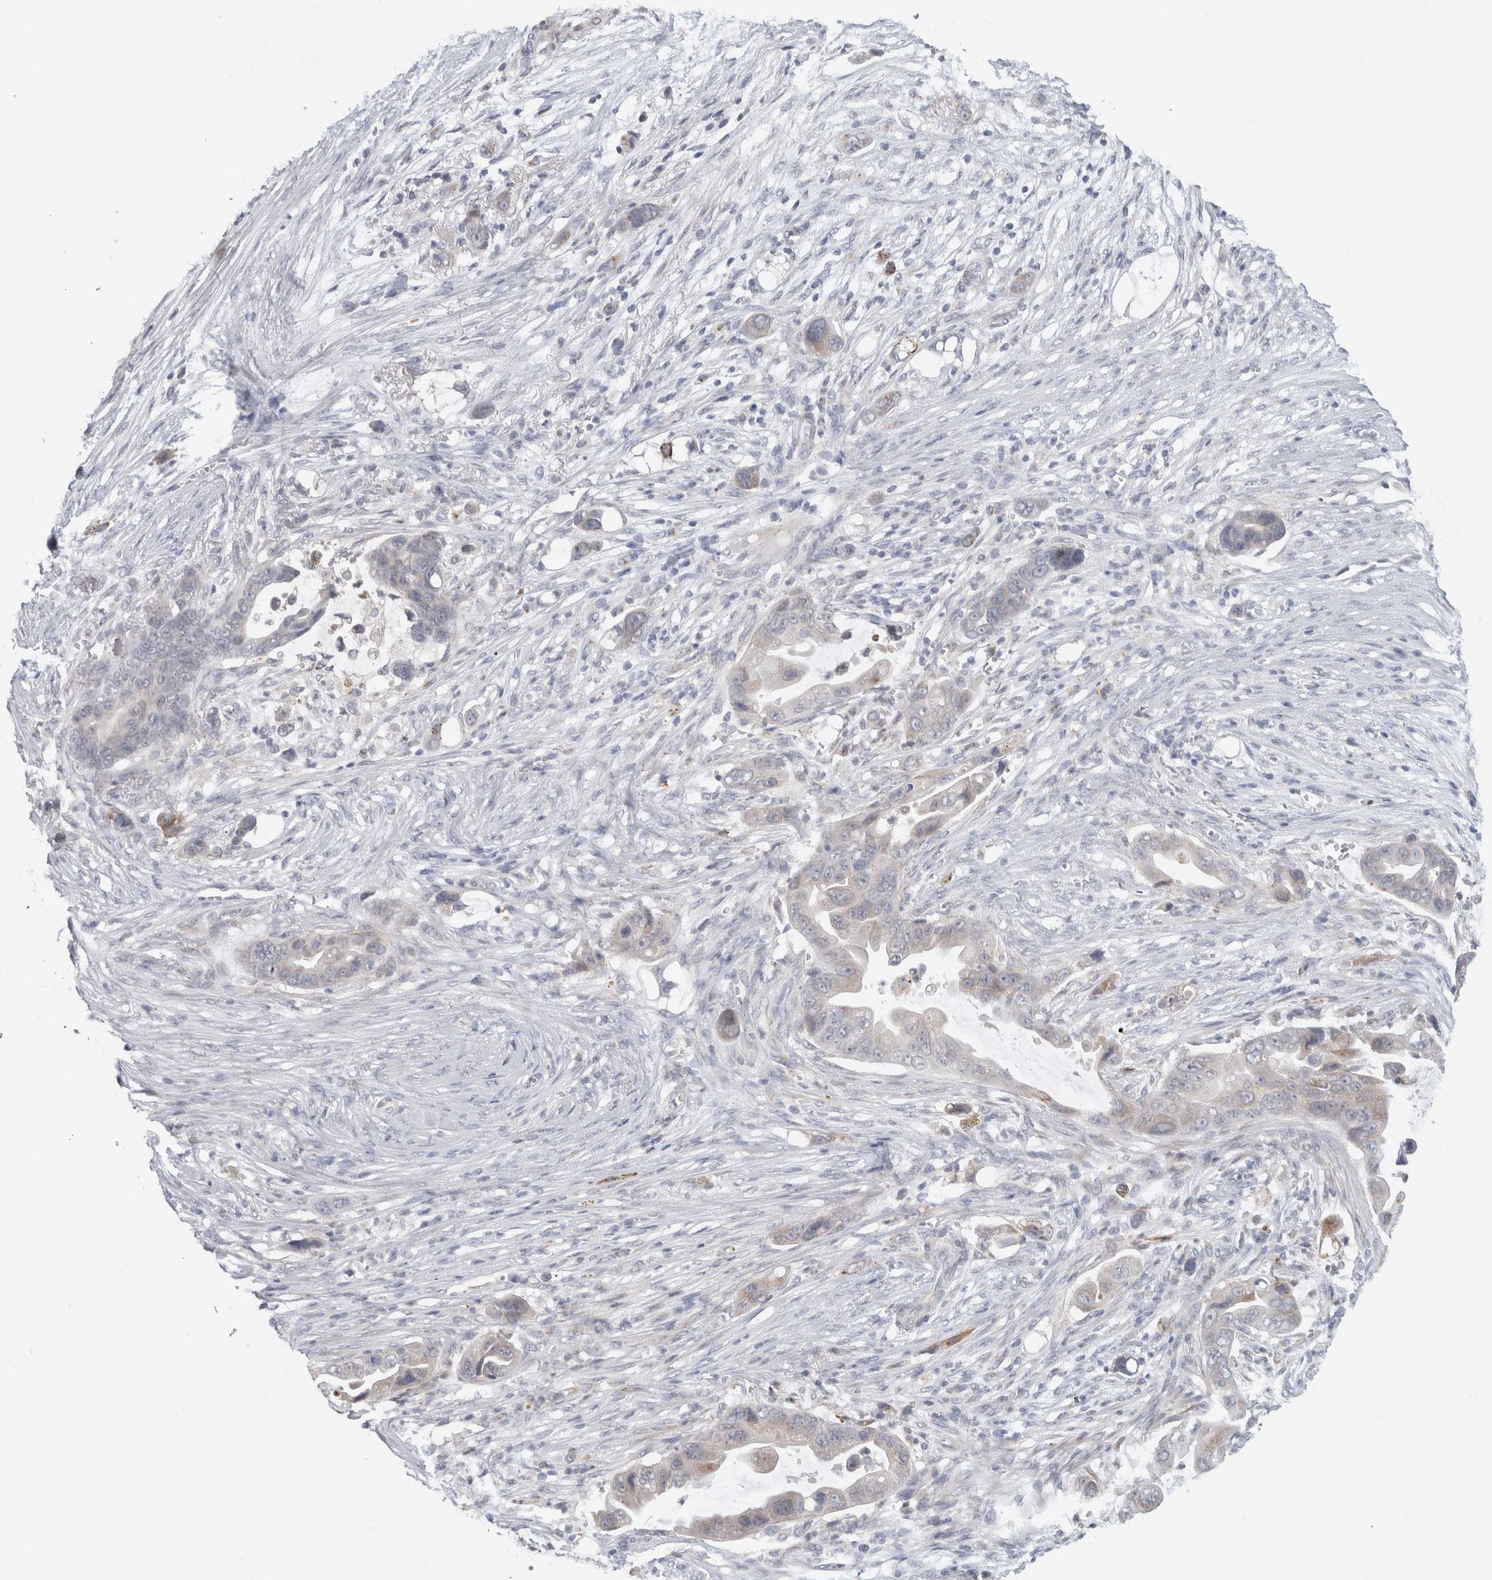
{"staining": {"intensity": "negative", "quantity": "none", "location": "none"}, "tissue": "pancreatic cancer", "cell_type": "Tumor cells", "image_type": "cancer", "snomed": [{"axis": "morphology", "description": "Adenocarcinoma, NOS"}, {"axis": "topography", "description": "Pancreas"}], "caption": "Image shows no significant protein staining in tumor cells of pancreatic adenocarcinoma. The staining was performed using DAB (3,3'-diaminobenzidine) to visualize the protein expression in brown, while the nuclei were stained in blue with hematoxylin (Magnification: 20x).", "gene": "MGAT1", "patient": {"sex": "female", "age": 72}}